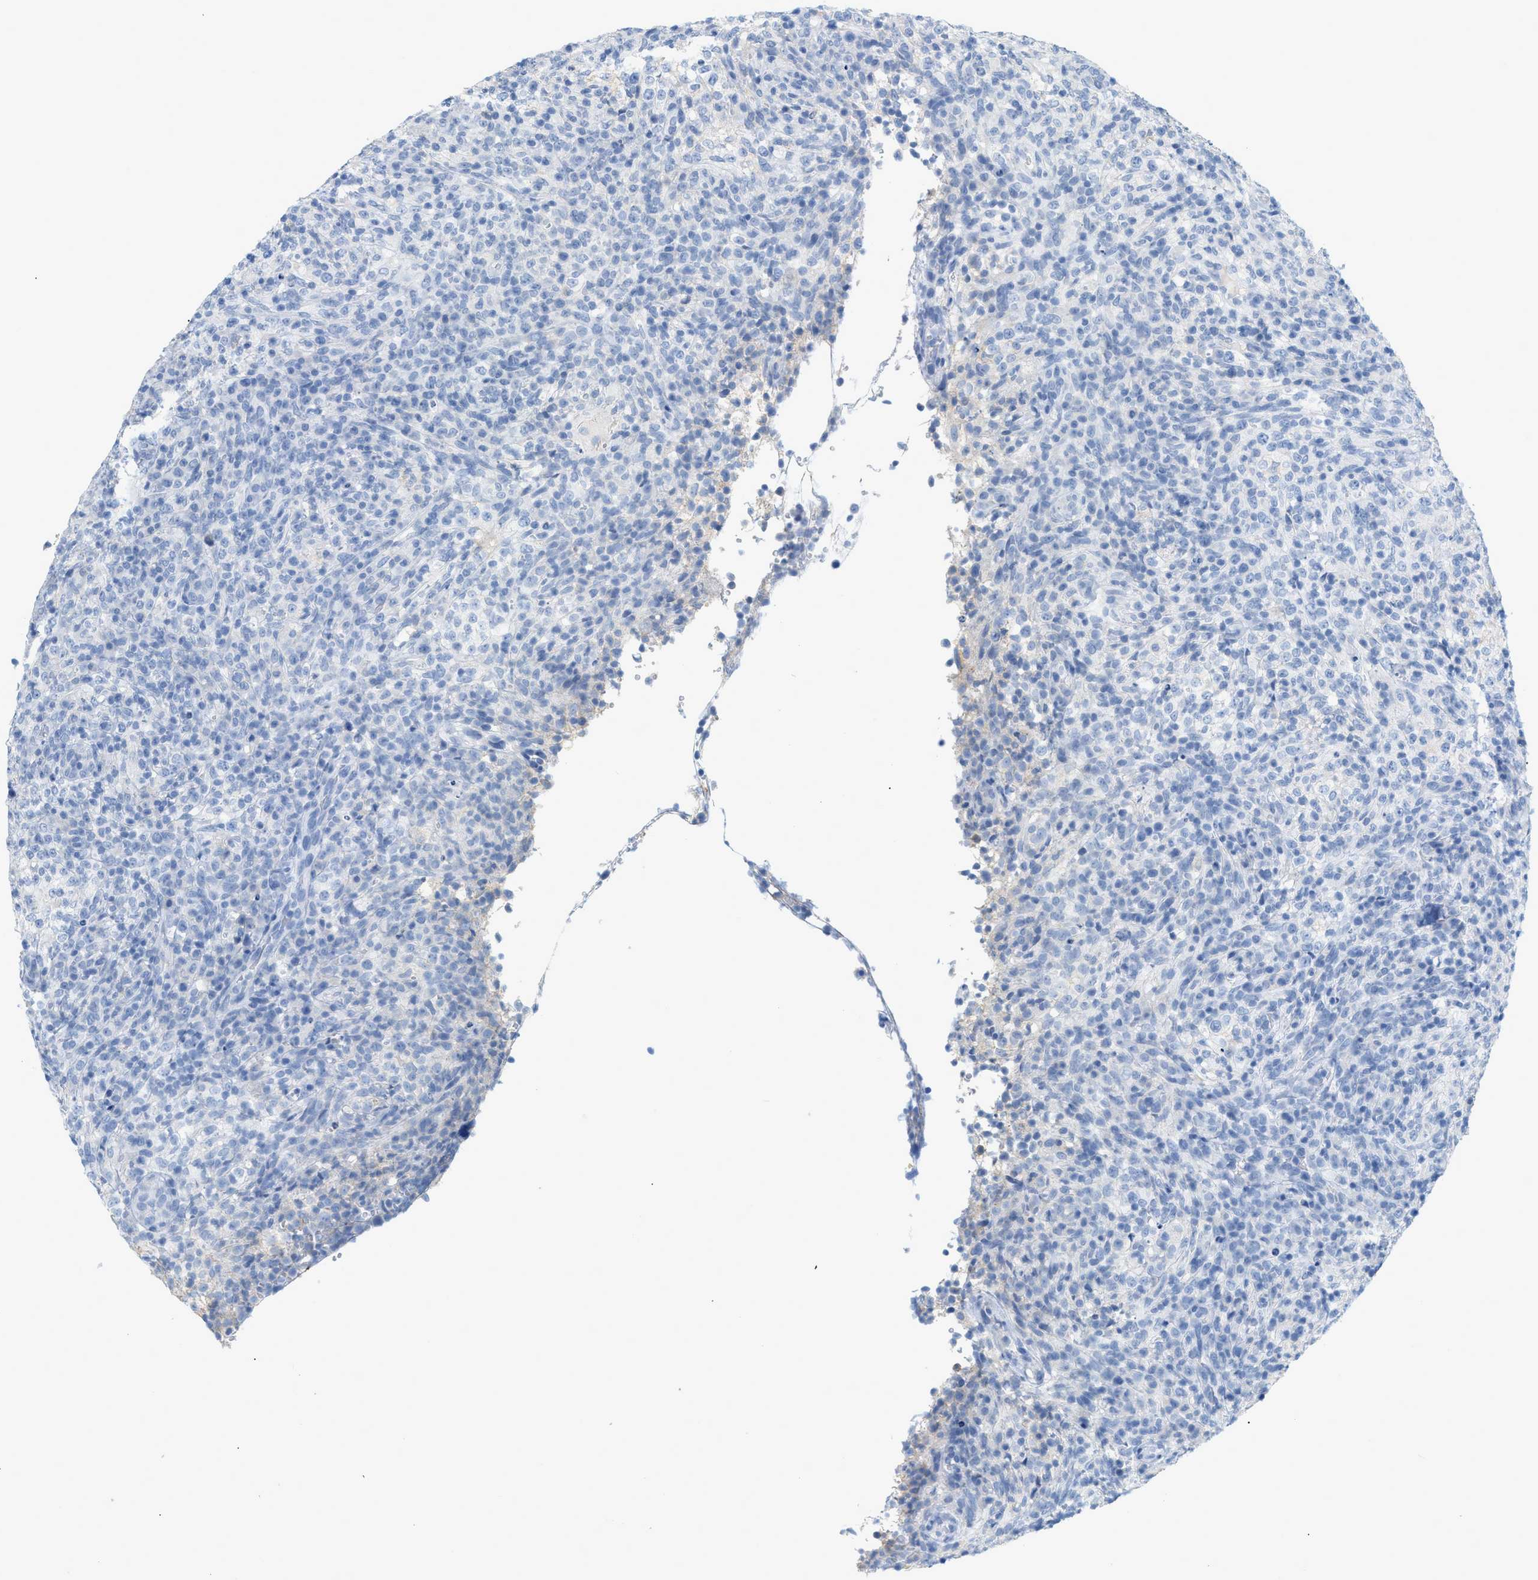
{"staining": {"intensity": "negative", "quantity": "none", "location": "none"}, "tissue": "lymphoma", "cell_type": "Tumor cells", "image_type": "cancer", "snomed": [{"axis": "morphology", "description": "Malignant lymphoma, non-Hodgkin's type, High grade"}, {"axis": "topography", "description": "Lymph node"}], "caption": "IHC micrograph of malignant lymphoma, non-Hodgkin's type (high-grade) stained for a protein (brown), which exhibits no positivity in tumor cells.", "gene": "PAPPA", "patient": {"sex": "female", "age": 76}}